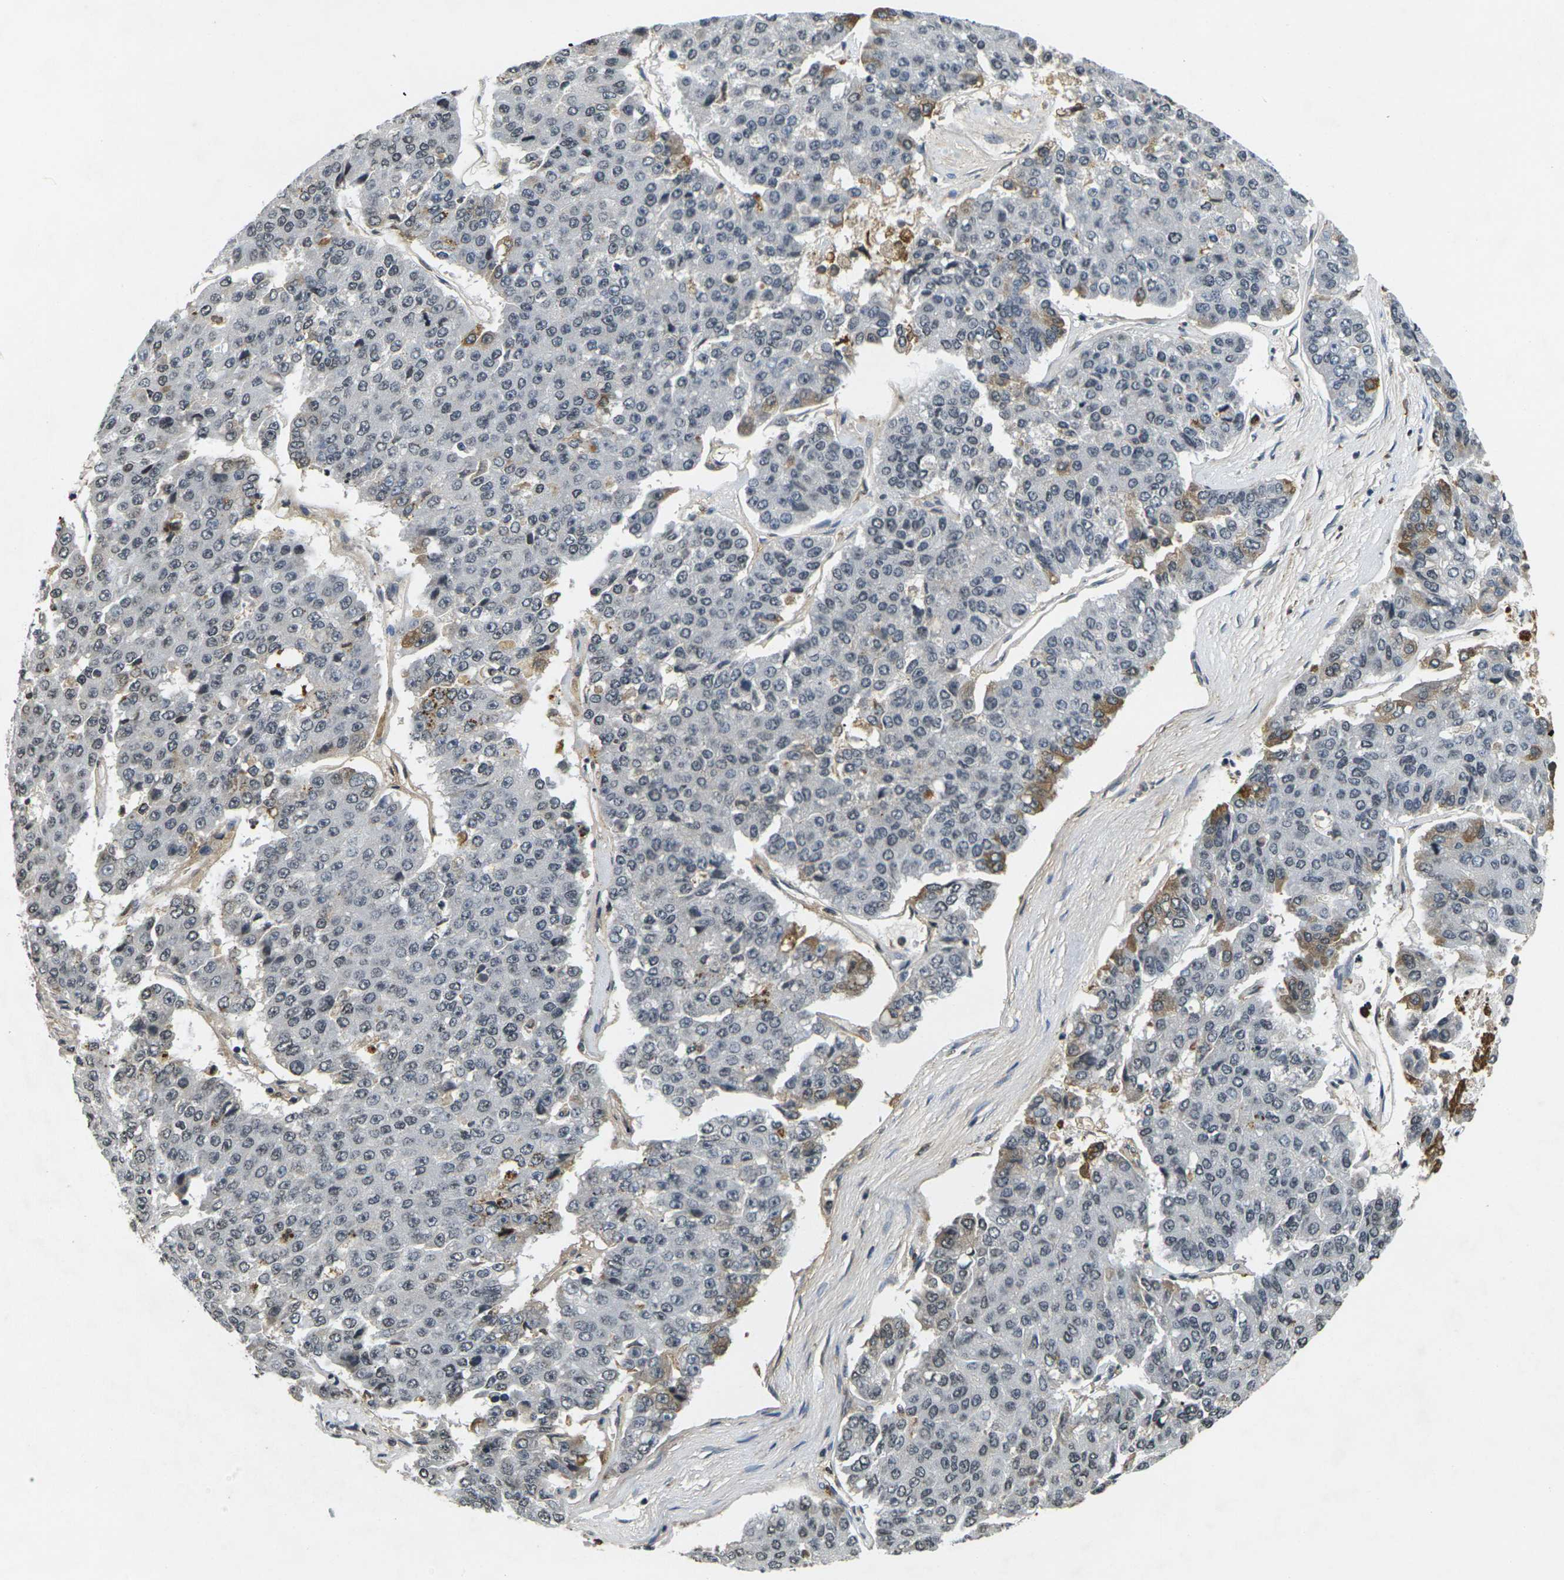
{"staining": {"intensity": "strong", "quantity": "<25%", "location": "cytoplasmic/membranous"}, "tissue": "pancreatic cancer", "cell_type": "Tumor cells", "image_type": "cancer", "snomed": [{"axis": "morphology", "description": "Adenocarcinoma, NOS"}, {"axis": "topography", "description": "Pancreas"}], "caption": "Protein staining of adenocarcinoma (pancreatic) tissue demonstrates strong cytoplasmic/membranous positivity in about <25% of tumor cells.", "gene": "C1QC", "patient": {"sex": "male", "age": 50}}